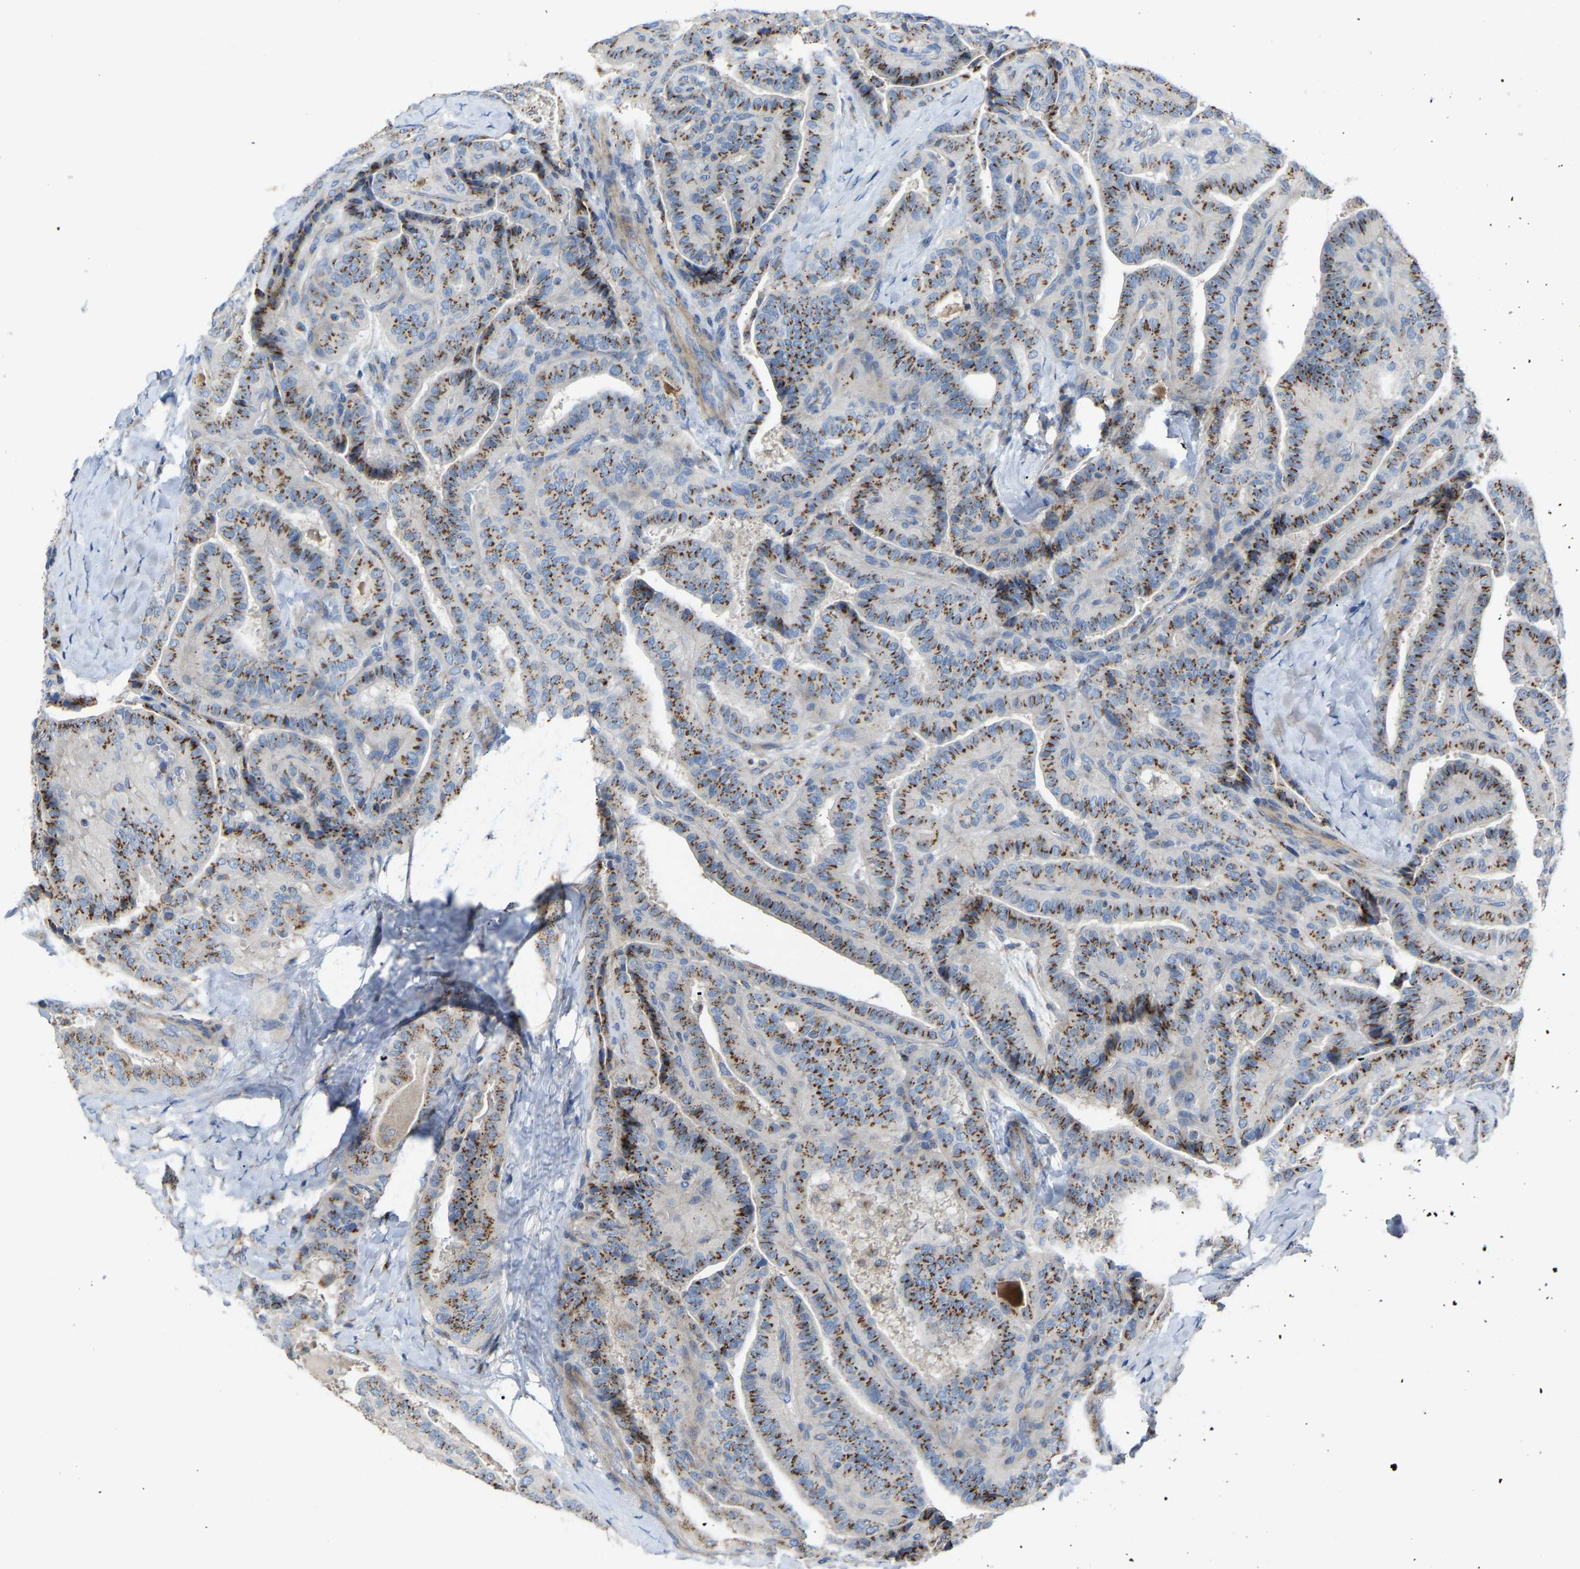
{"staining": {"intensity": "moderate", "quantity": ">75%", "location": "cytoplasmic/membranous"}, "tissue": "thyroid cancer", "cell_type": "Tumor cells", "image_type": "cancer", "snomed": [{"axis": "morphology", "description": "Papillary adenocarcinoma, NOS"}, {"axis": "topography", "description": "Thyroid gland"}], "caption": "Human thyroid papillary adenocarcinoma stained with a protein marker shows moderate staining in tumor cells.", "gene": "CANT1", "patient": {"sex": "male", "age": 77}}